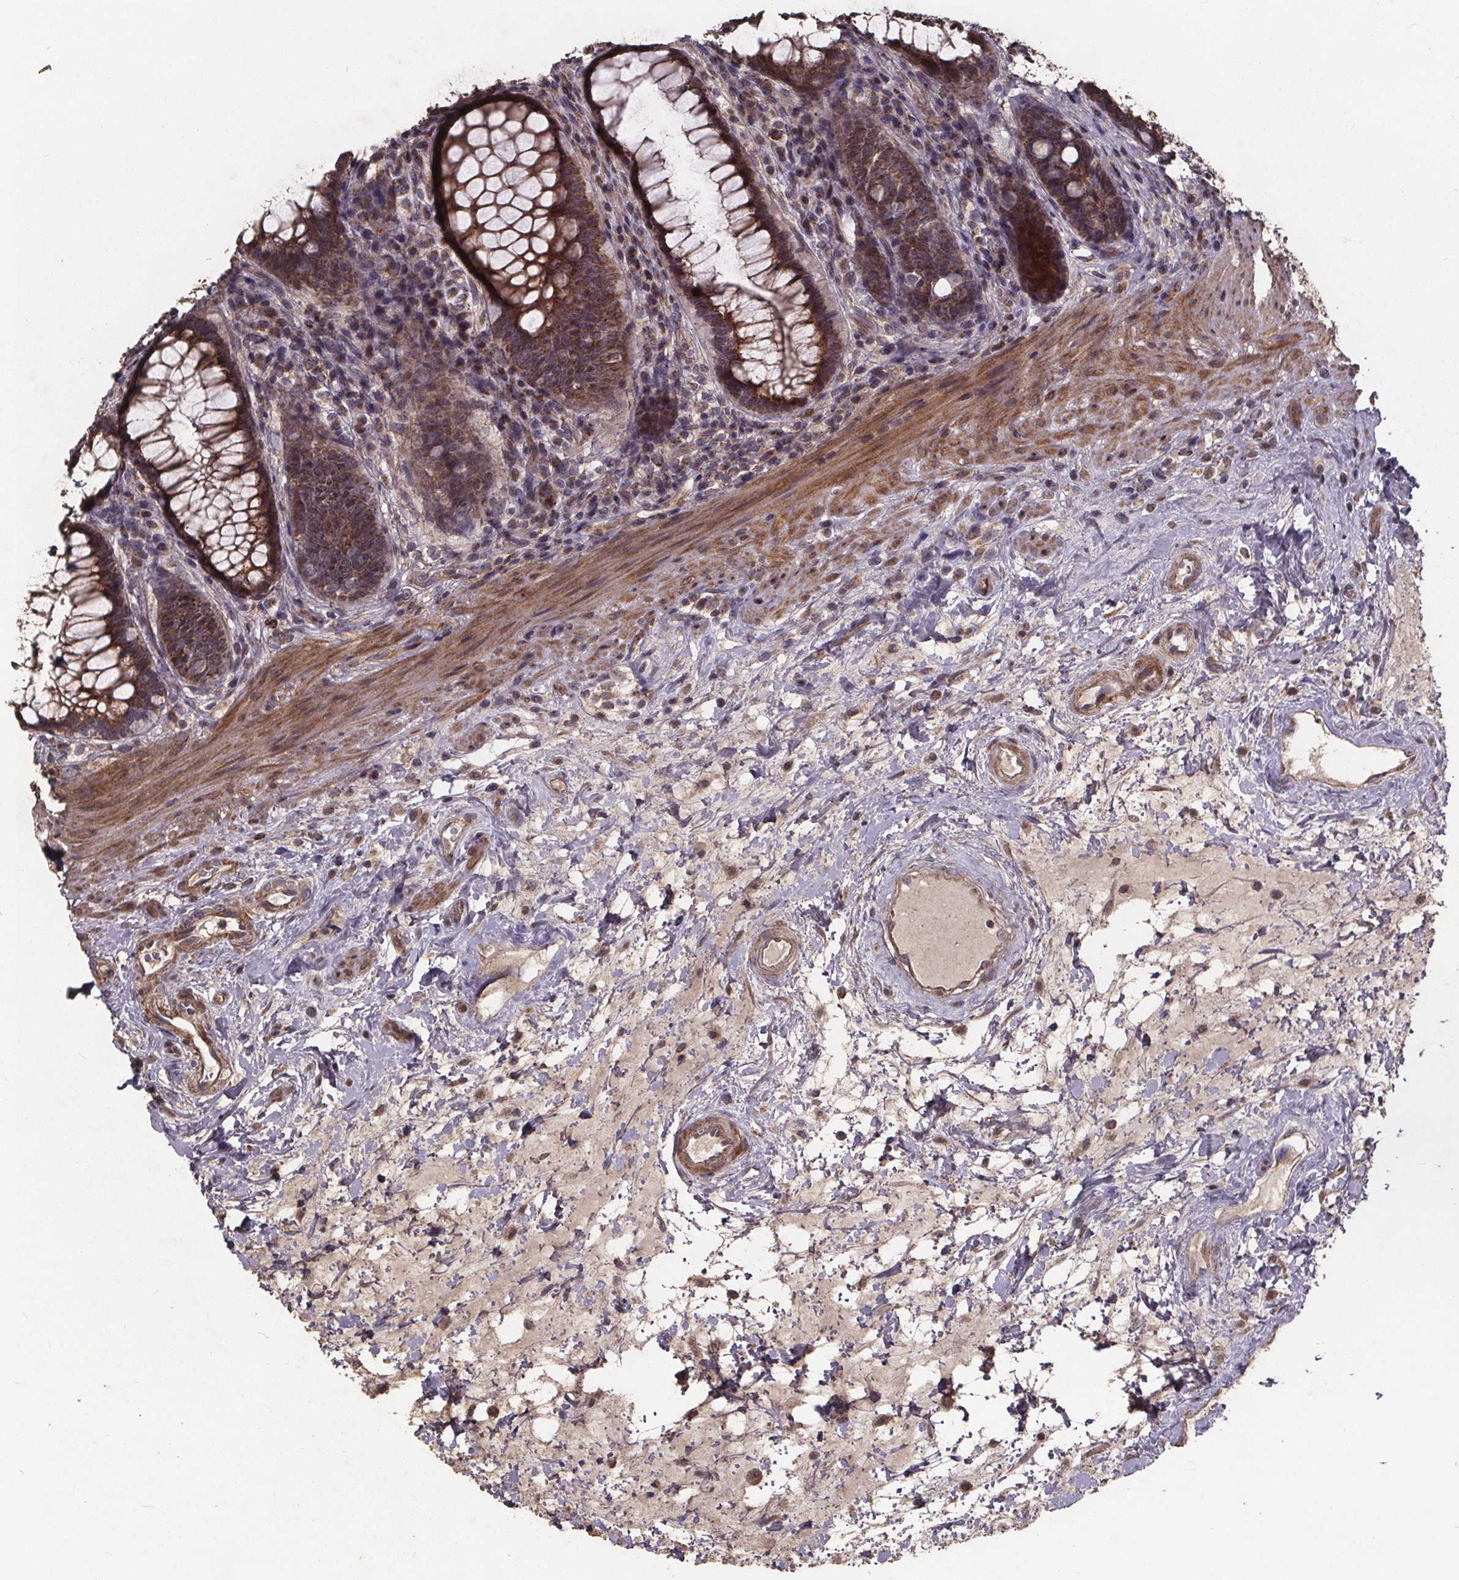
{"staining": {"intensity": "moderate", "quantity": "25%-75%", "location": "cytoplasmic/membranous"}, "tissue": "rectum", "cell_type": "Glandular cells", "image_type": "normal", "snomed": [{"axis": "morphology", "description": "Normal tissue, NOS"}, {"axis": "topography", "description": "Rectum"}], "caption": "Immunohistochemical staining of benign rectum demonstrates moderate cytoplasmic/membranous protein positivity in approximately 25%-75% of glandular cells. The staining was performed using DAB to visualize the protein expression in brown, while the nuclei were stained in blue with hematoxylin (Magnification: 20x).", "gene": "YME1L1", "patient": {"sex": "male", "age": 72}}